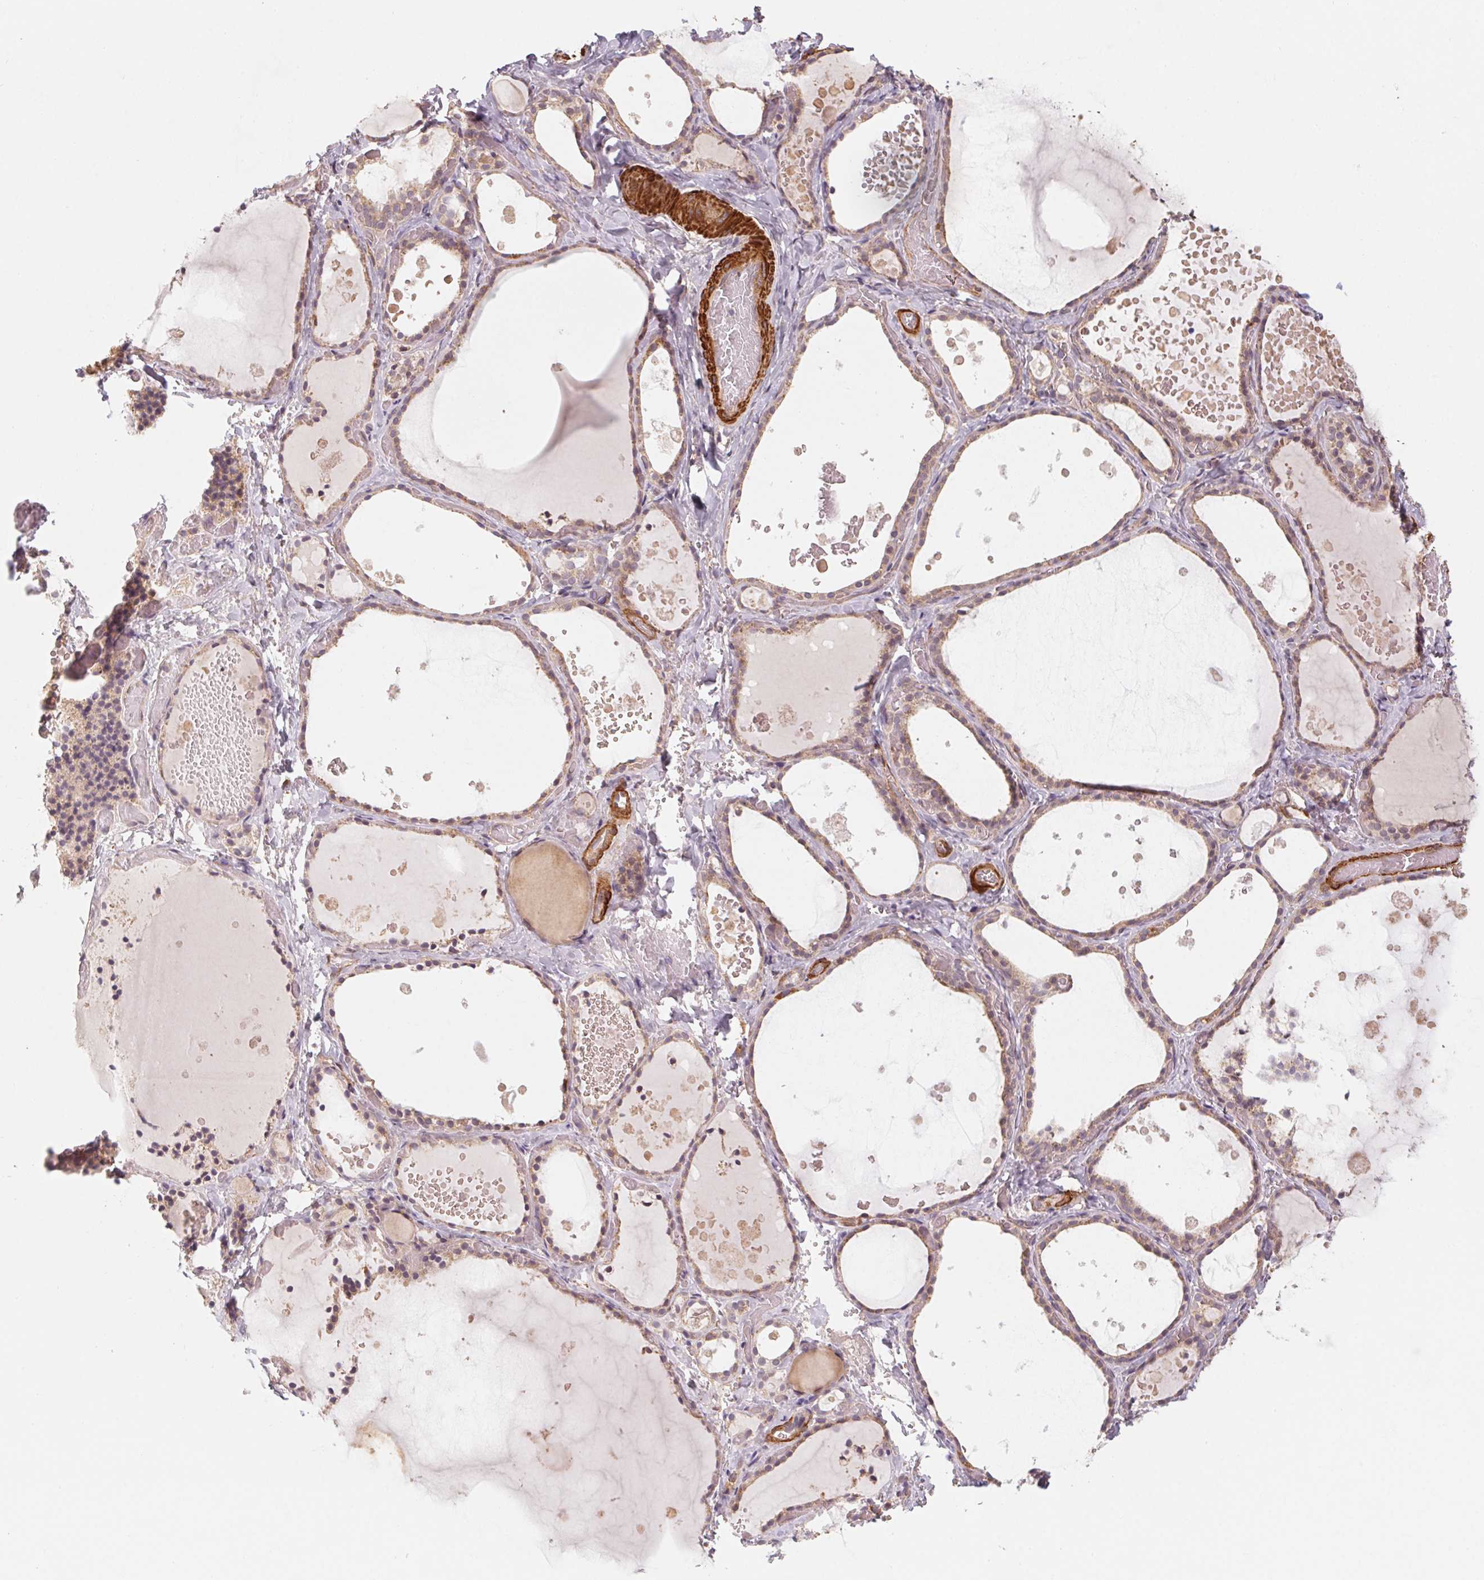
{"staining": {"intensity": "weak", "quantity": ">75%", "location": "cytoplasmic/membranous"}, "tissue": "thyroid gland", "cell_type": "Glandular cells", "image_type": "normal", "snomed": [{"axis": "morphology", "description": "Normal tissue, NOS"}, {"axis": "topography", "description": "Thyroid gland"}], "caption": "A high-resolution photomicrograph shows immunohistochemistry staining of unremarkable thyroid gland, which reveals weak cytoplasmic/membranous staining in approximately >75% of glandular cells. (brown staining indicates protein expression, while blue staining denotes nuclei).", "gene": "CCDC112", "patient": {"sex": "female", "age": 56}}